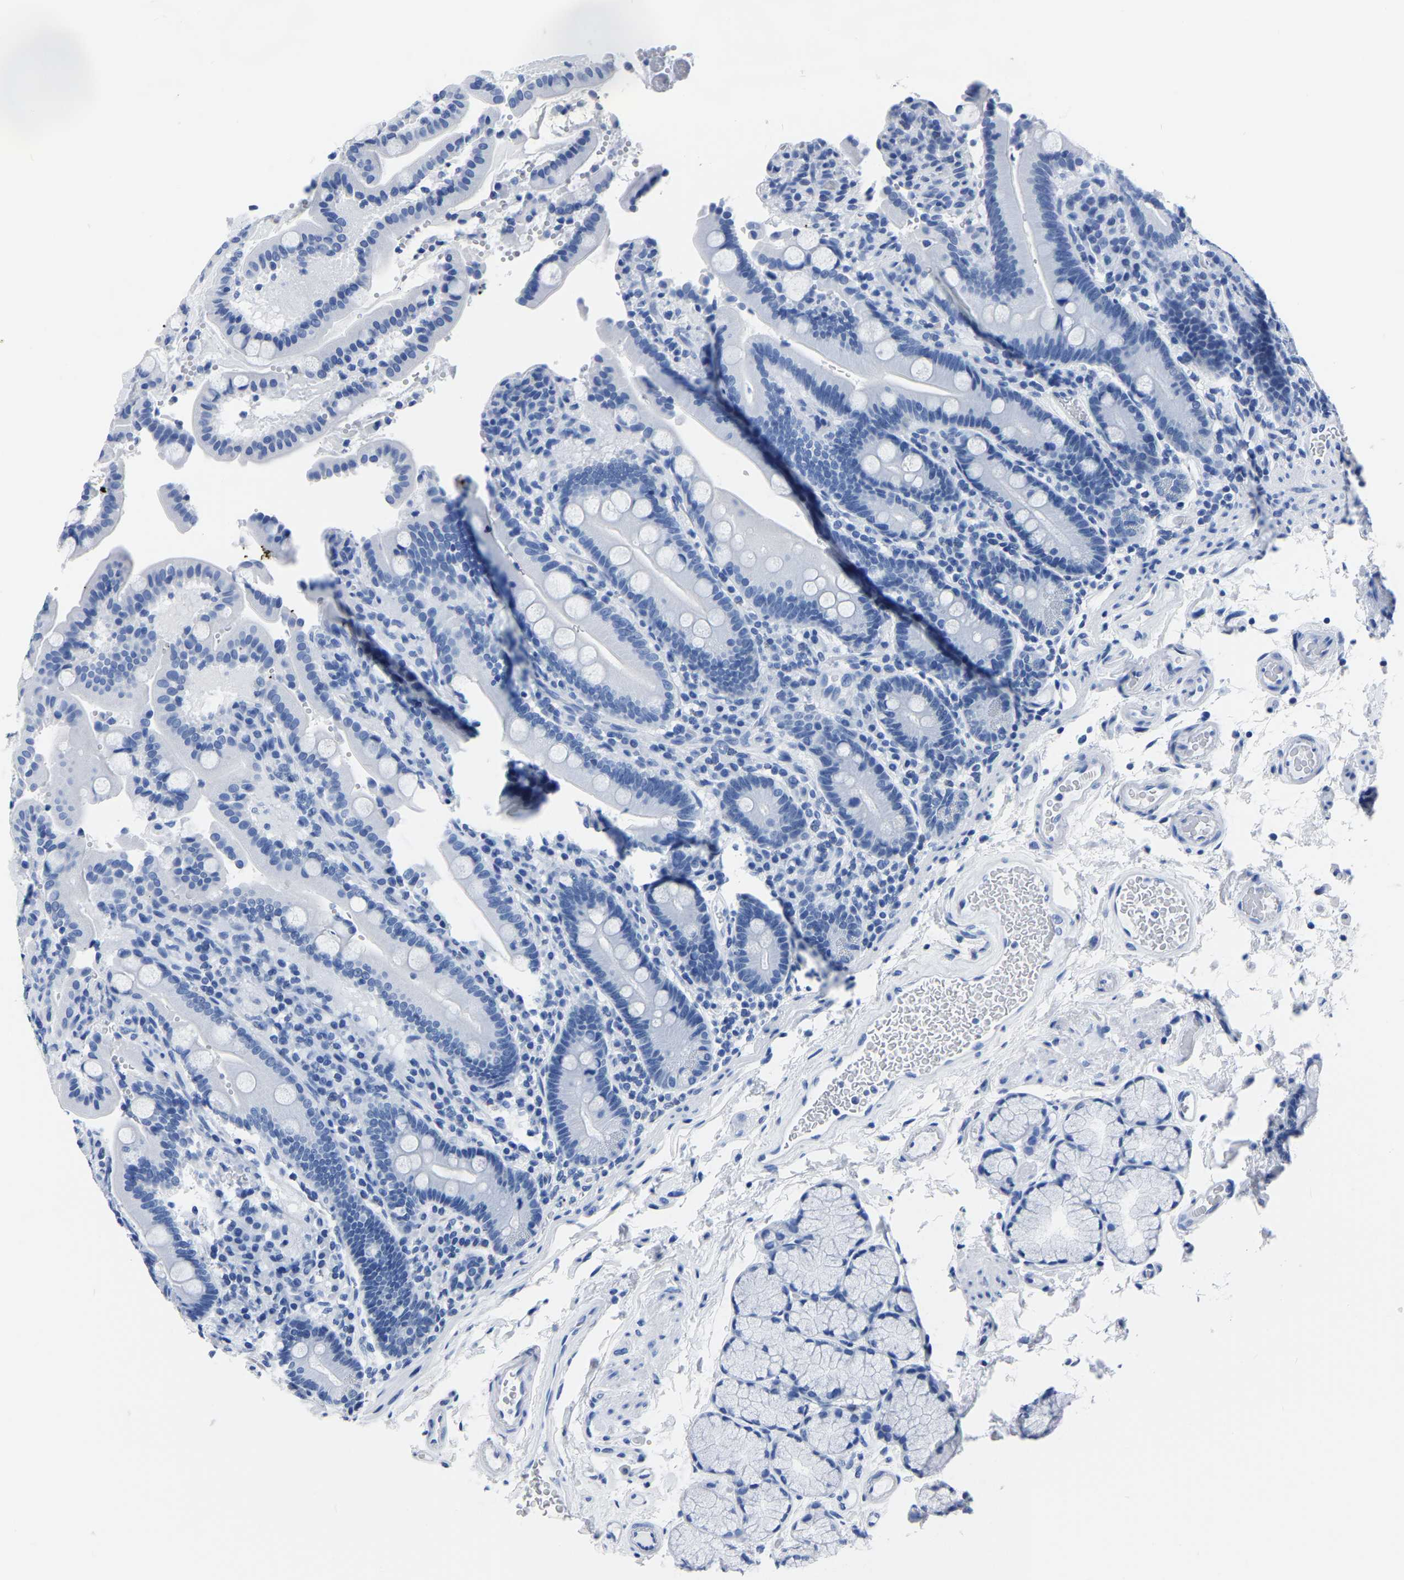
{"staining": {"intensity": "negative", "quantity": "none", "location": "none"}, "tissue": "duodenum", "cell_type": "Glandular cells", "image_type": "normal", "snomed": [{"axis": "morphology", "description": "Normal tissue, NOS"}, {"axis": "topography", "description": "Small intestine, NOS"}], "caption": "There is no significant staining in glandular cells of duodenum.", "gene": "IMPG2", "patient": {"sex": "female", "age": 71}}